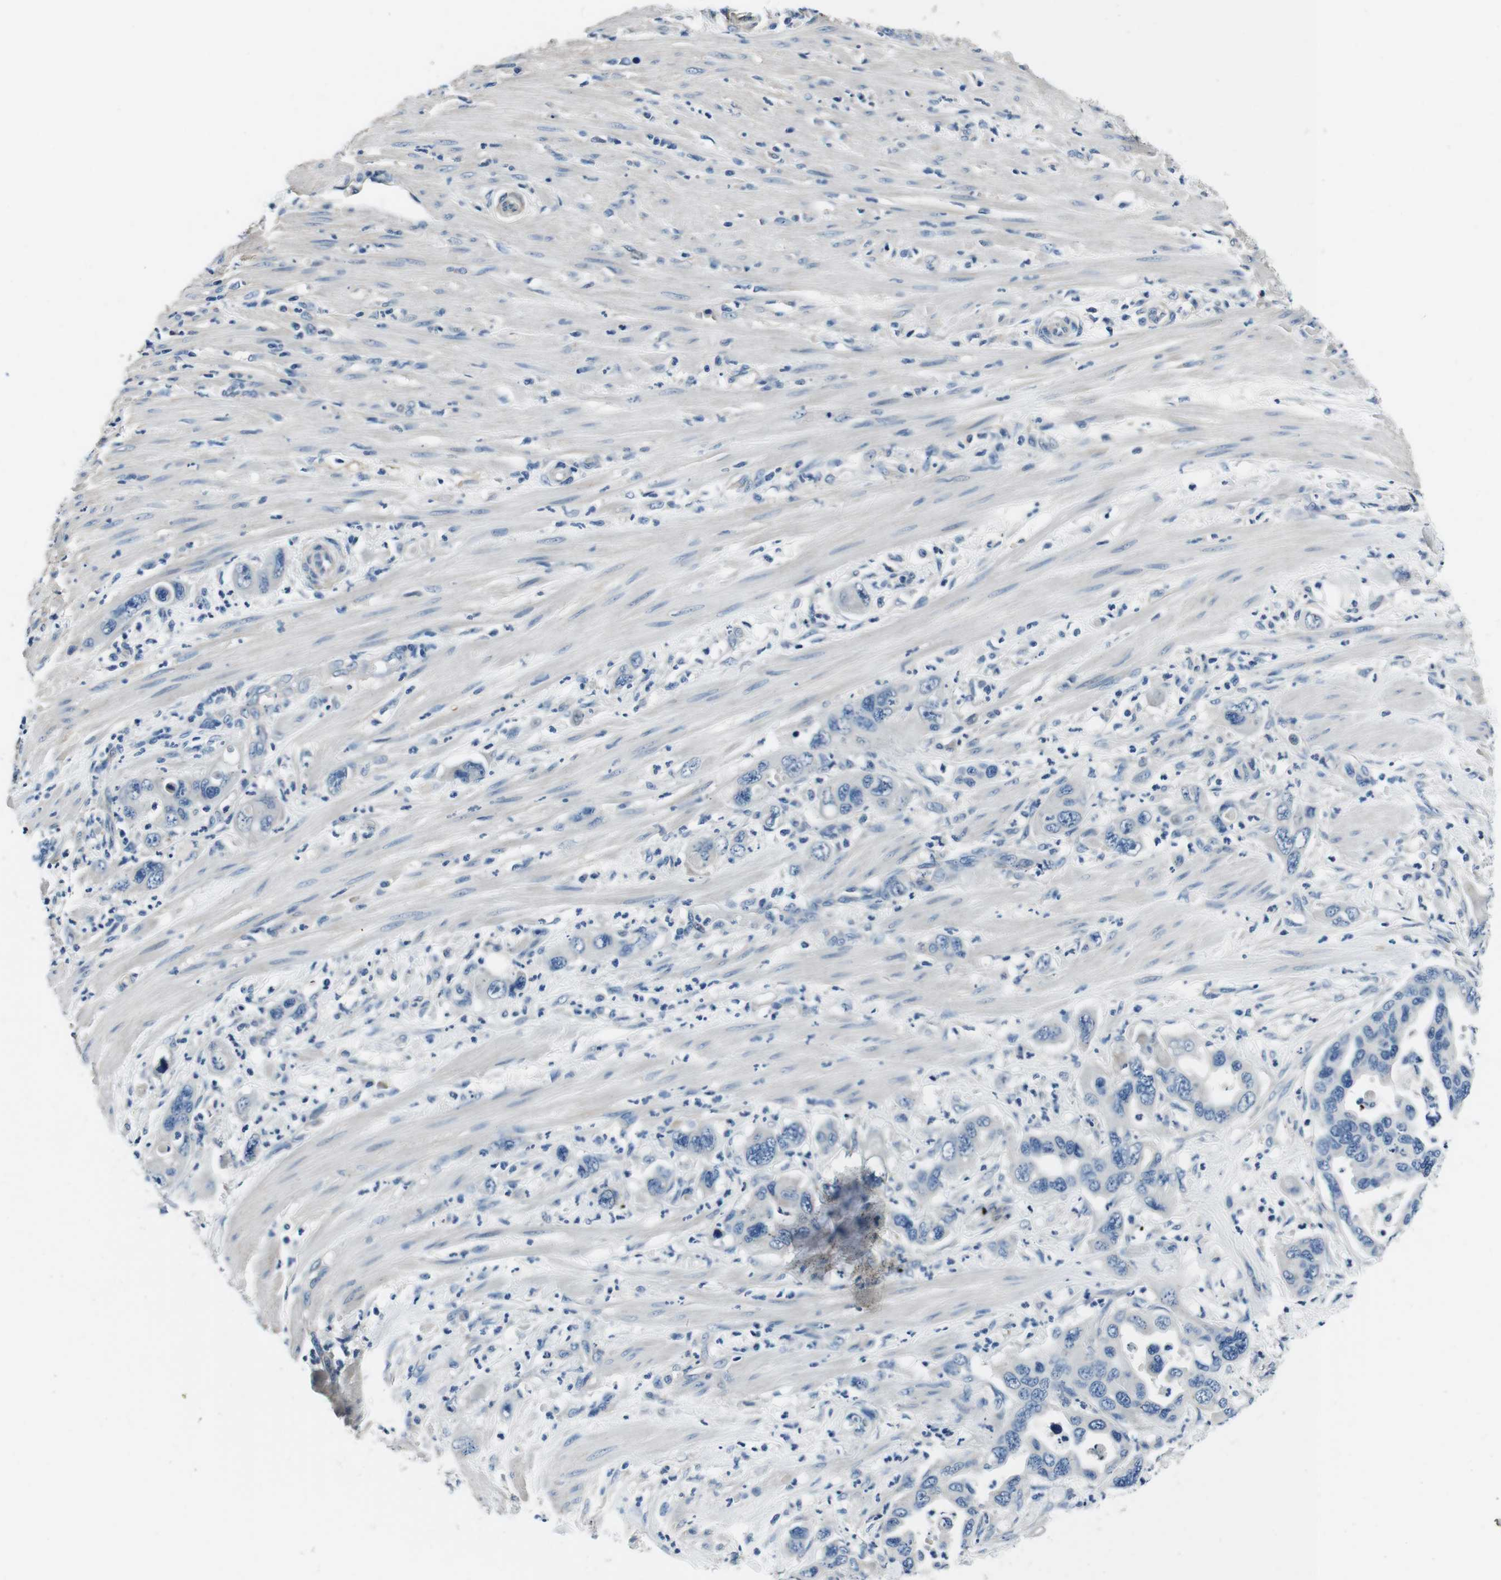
{"staining": {"intensity": "negative", "quantity": "none", "location": "none"}, "tissue": "pancreatic cancer", "cell_type": "Tumor cells", "image_type": "cancer", "snomed": [{"axis": "morphology", "description": "Adenocarcinoma, NOS"}, {"axis": "topography", "description": "Pancreas"}], "caption": "DAB (3,3'-diaminobenzidine) immunohistochemical staining of pancreatic cancer shows no significant expression in tumor cells.", "gene": "CASQ1", "patient": {"sex": "female", "age": 71}}